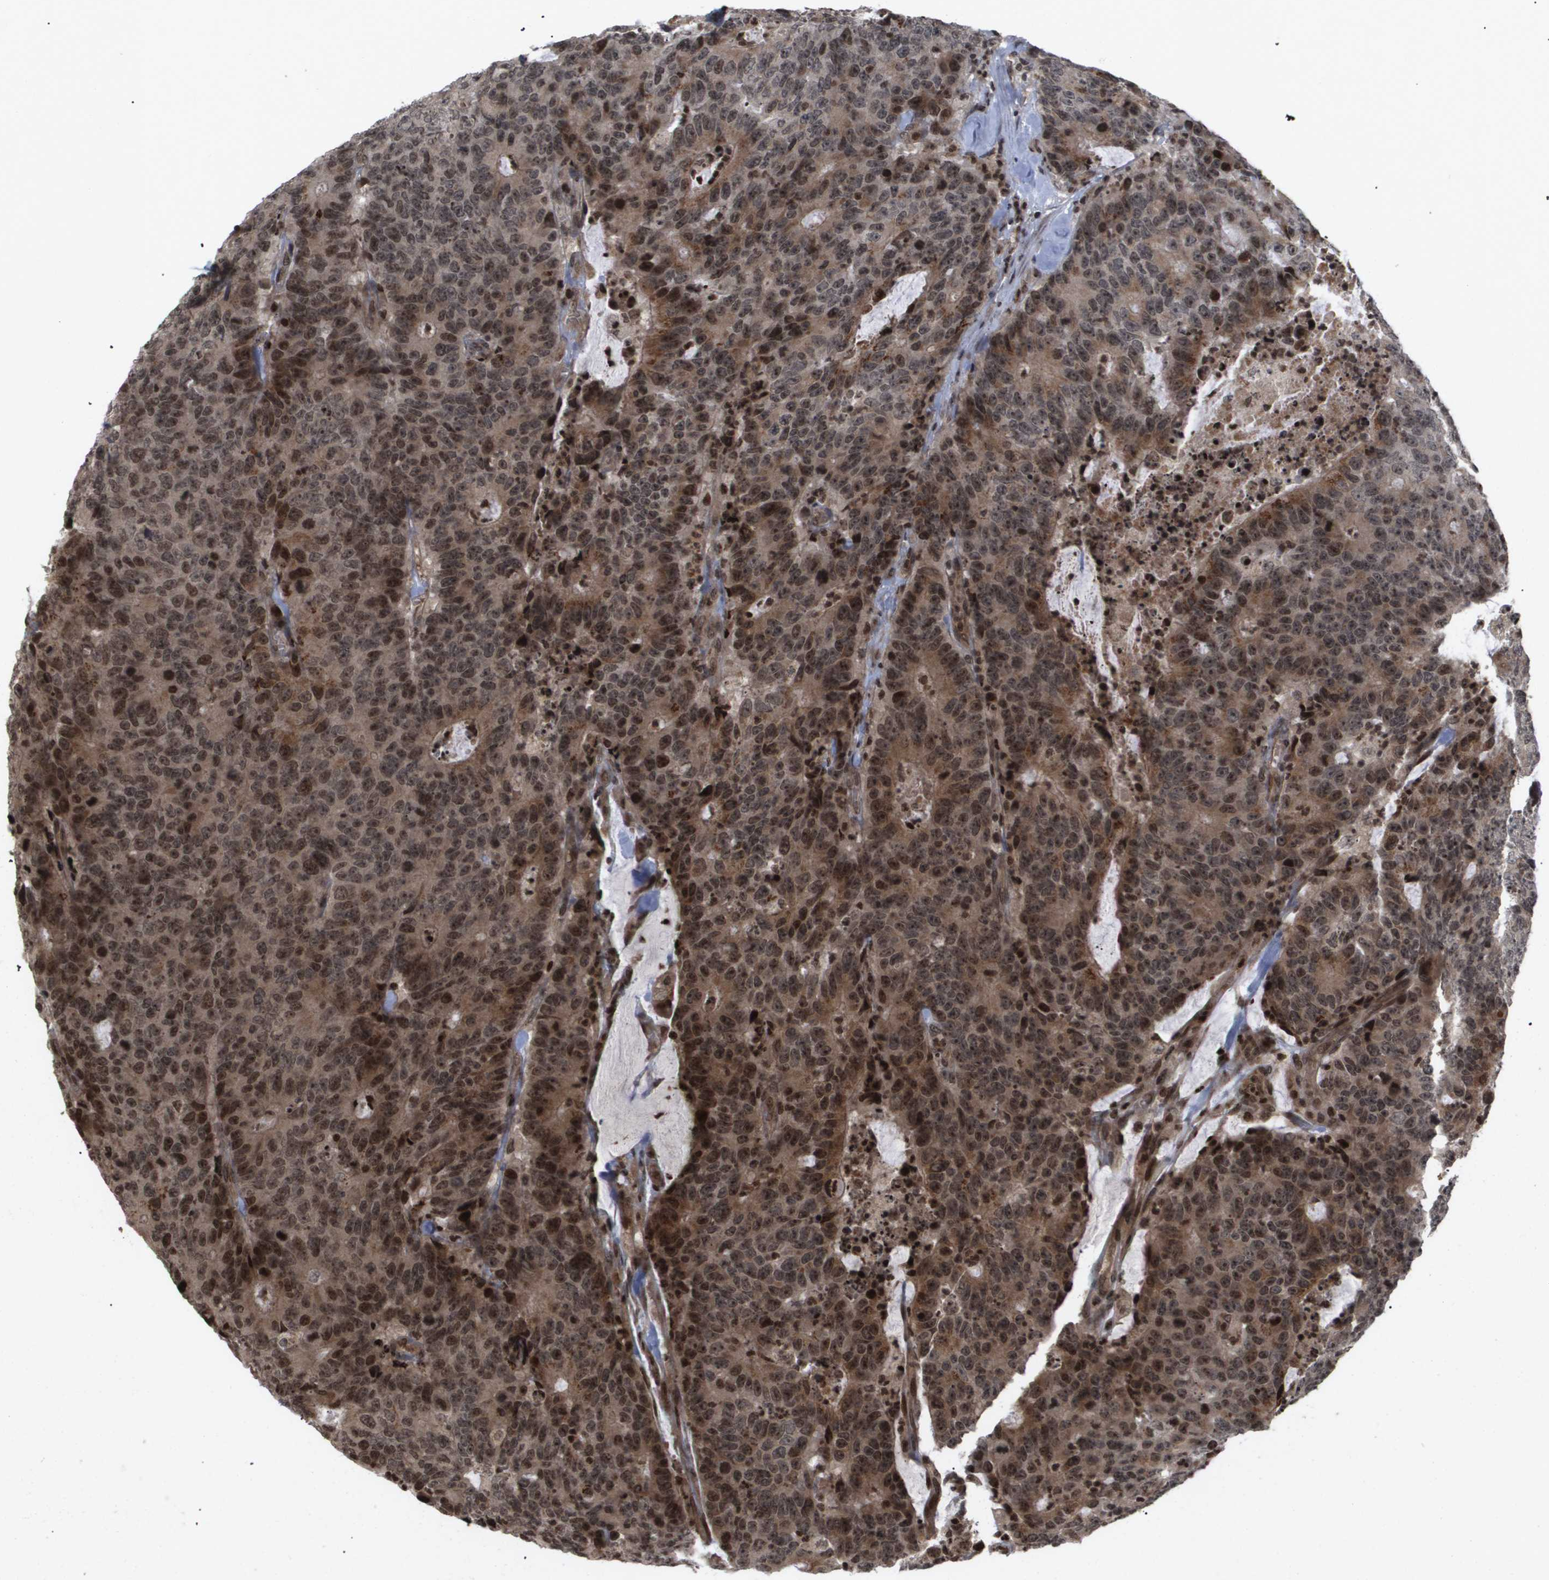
{"staining": {"intensity": "moderate", "quantity": "25%-75%", "location": "cytoplasmic/membranous,nuclear"}, "tissue": "colorectal cancer", "cell_type": "Tumor cells", "image_type": "cancer", "snomed": [{"axis": "morphology", "description": "Adenocarcinoma, NOS"}, {"axis": "topography", "description": "Colon"}], "caption": "IHC of colorectal cancer displays medium levels of moderate cytoplasmic/membranous and nuclear expression in approximately 25%-75% of tumor cells.", "gene": "HSPA6", "patient": {"sex": "female", "age": 86}}